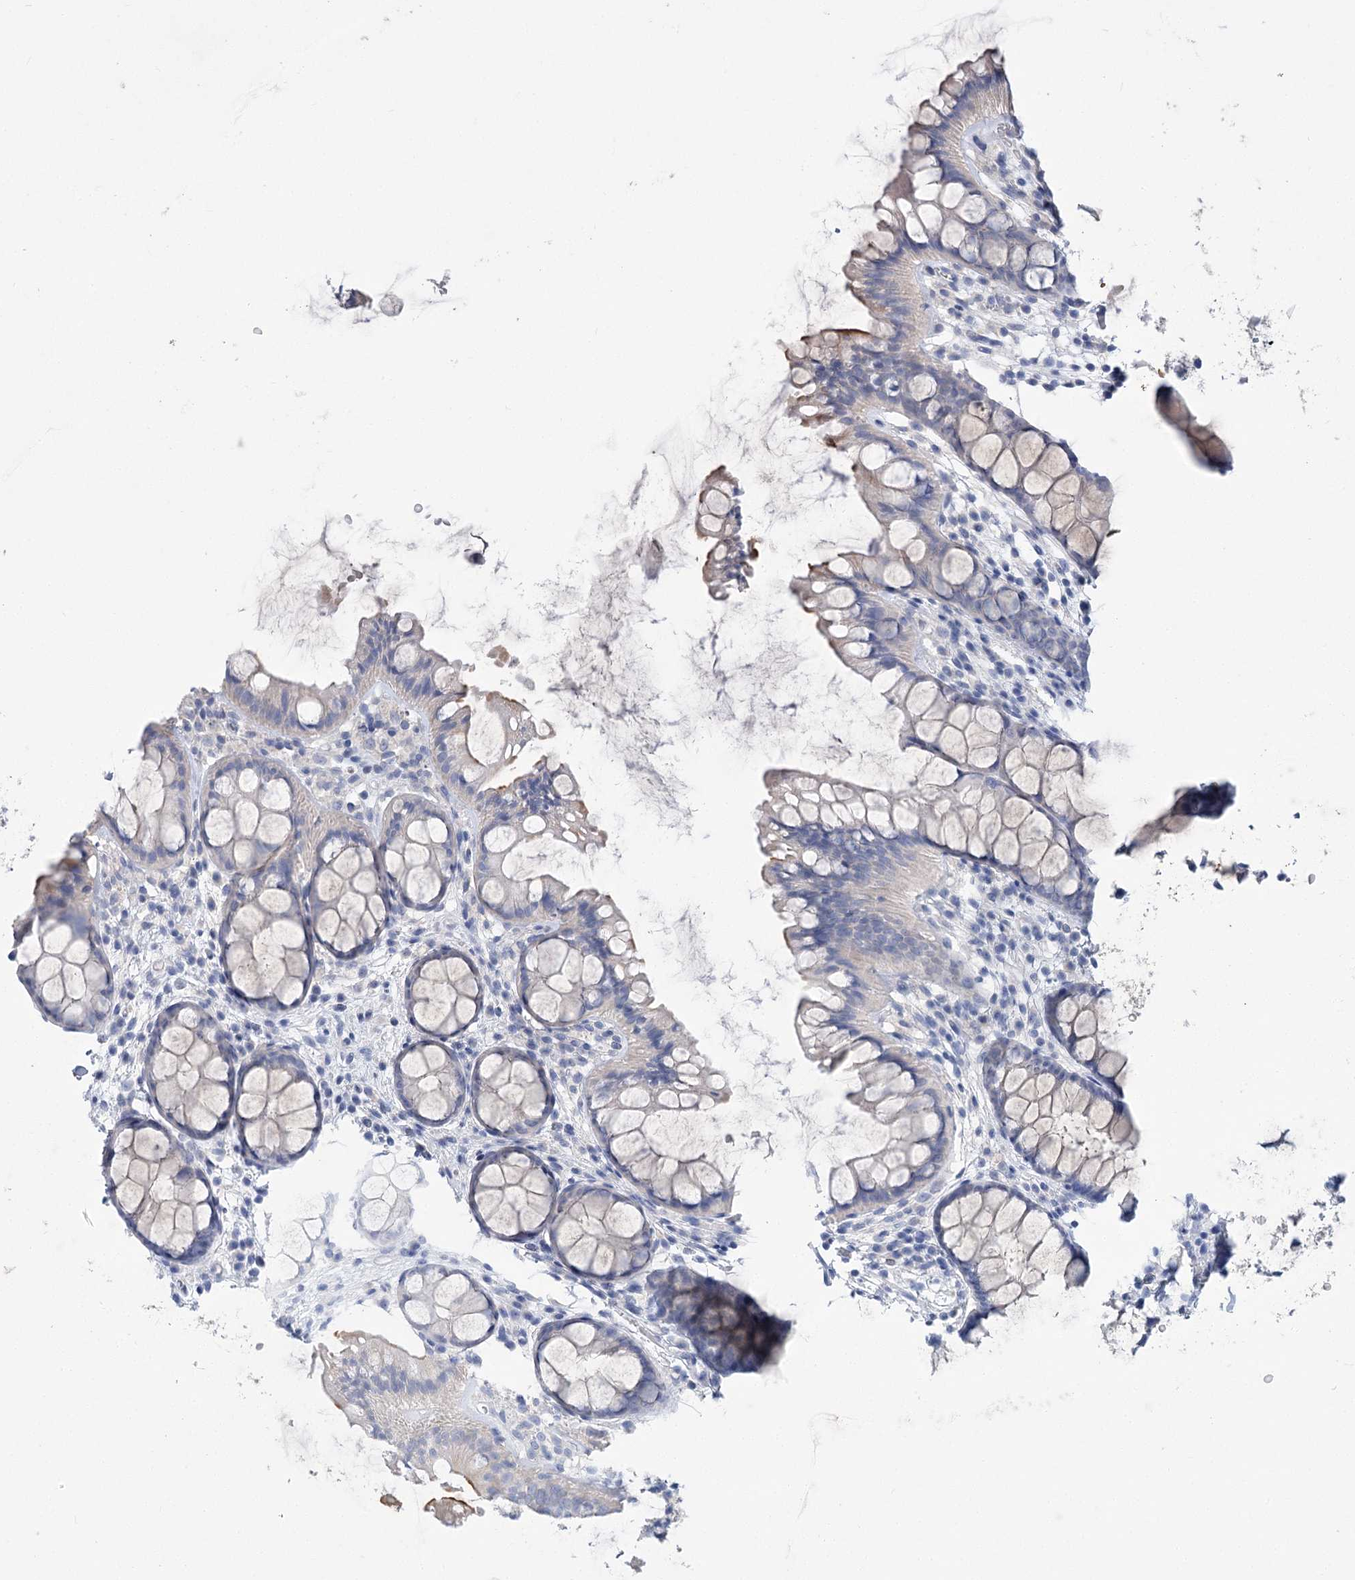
{"staining": {"intensity": "negative", "quantity": "none", "location": "none"}, "tissue": "colon", "cell_type": "Endothelial cells", "image_type": "normal", "snomed": [{"axis": "morphology", "description": "Normal tissue, NOS"}, {"axis": "topography", "description": "Colon"}], "caption": "Colon stained for a protein using immunohistochemistry (IHC) demonstrates no staining endothelial cells.", "gene": "SLC9A3", "patient": {"sex": "female", "age": 82}}